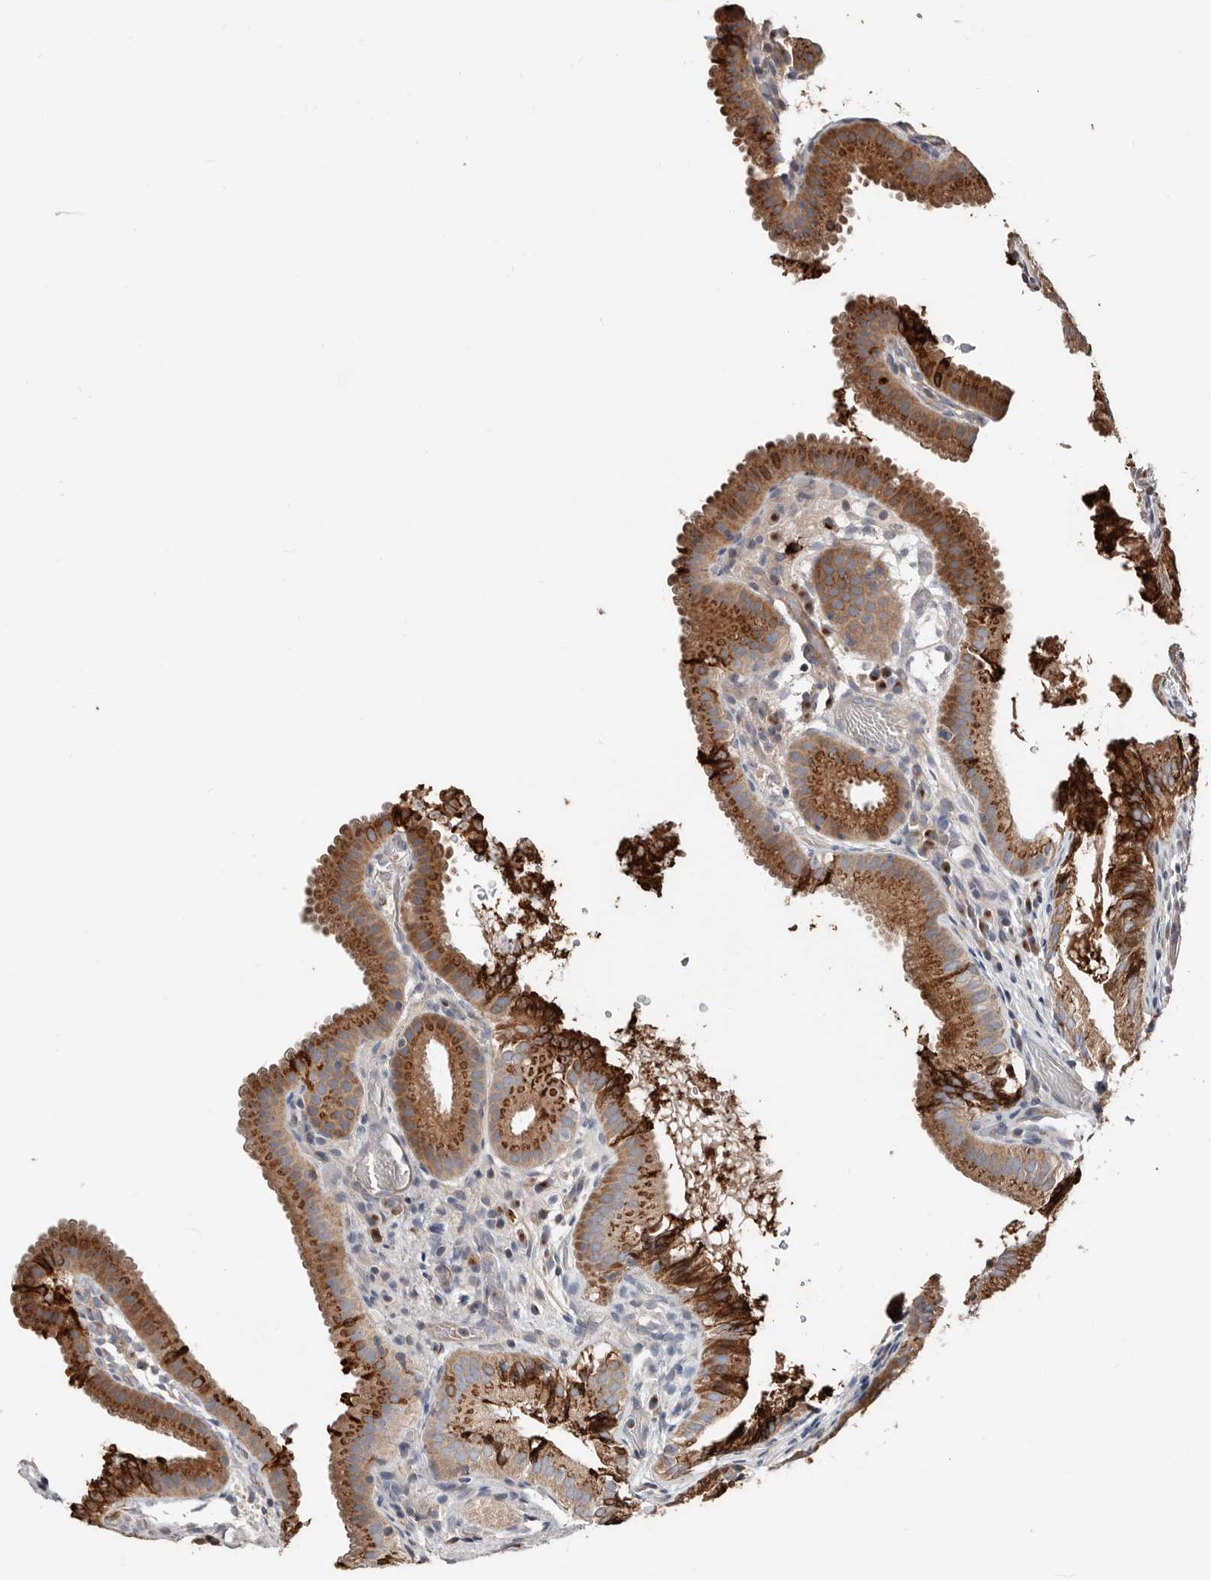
{"staining": {"intensity": "strong", "quantity": ">75%", "location": "cytoplasmic/membranous"}, "tissue": "gallbladder", "cell_type": "Glandular cells", "image_type": "normal", "snomed": [{"axis": "morphology", "description": "Normal tissue, NOS"}, {"axis": "topography", "description": "Gallbladder"}], "caption": "A brown stain highlights strong cytoplasmic/membranous positivity of a protein in glandular cells of unremarkable human gallbladder.", "gene": "COG1", "patient": {"sex": "female", "age": 30}}